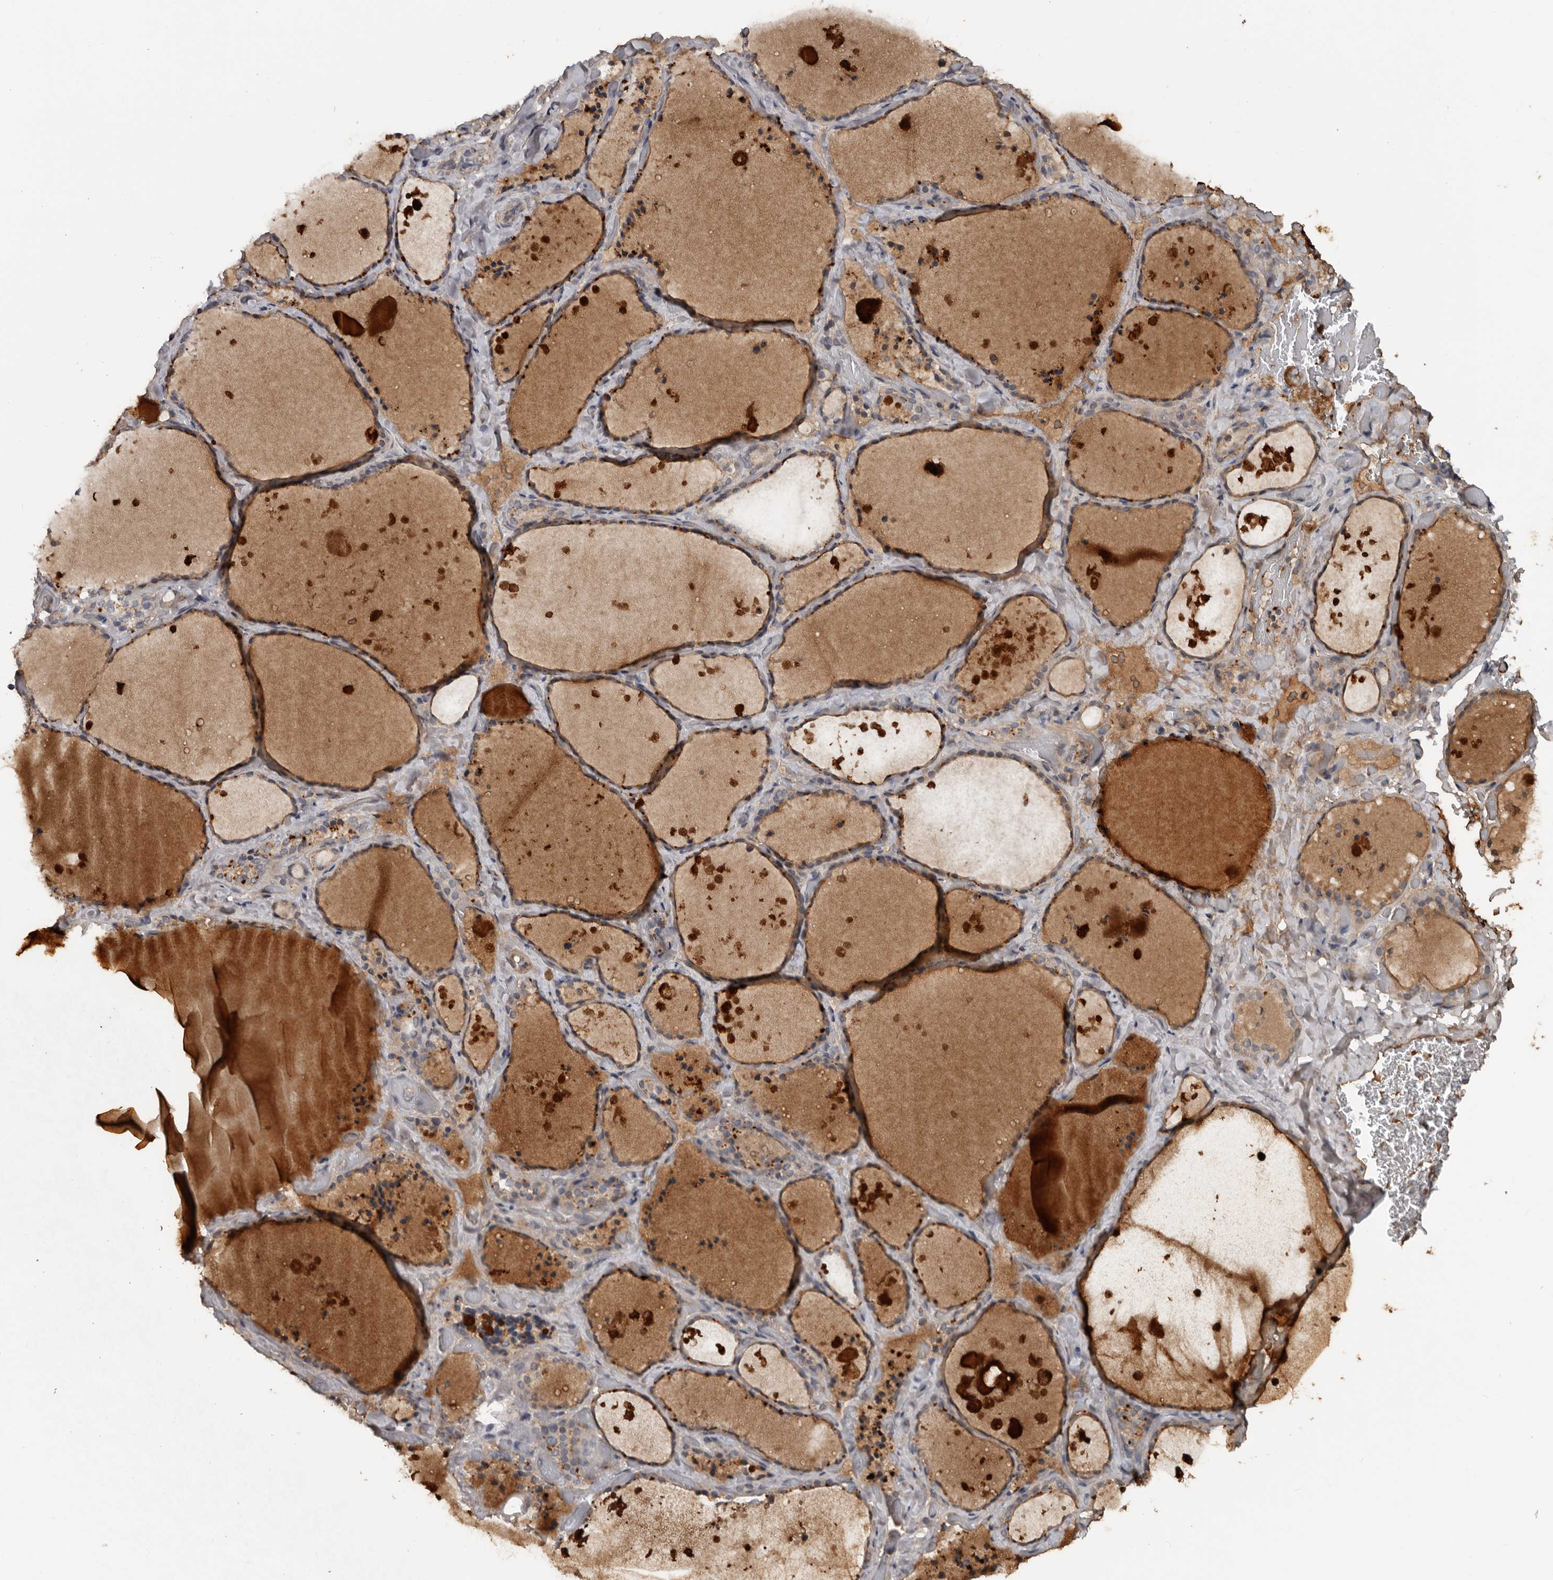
{"staining": {"intensity": "weak", "quantity": ">75%", "location": "cytoplasmic/membranous"}, "tissue": "thyroid gland", "cell_type": "Glandular cells", "image_type": "normal", "snomed": [{"axis": "morphology", "description": "Normal tissue, NOS"}, {"axis": "topography", "description": "Thyroid gland"}], "caption": "Thyroid gland stained with IHC displays weak cytoplasmic/membranous expression in approximately >75% of glandular cells. (DAB (3,3'-diaminobenzidine) IHC with brightfield microscopy, high magnification).", "gene": "DNAJB4", "patient": {"sex": "female", "age": 44}}